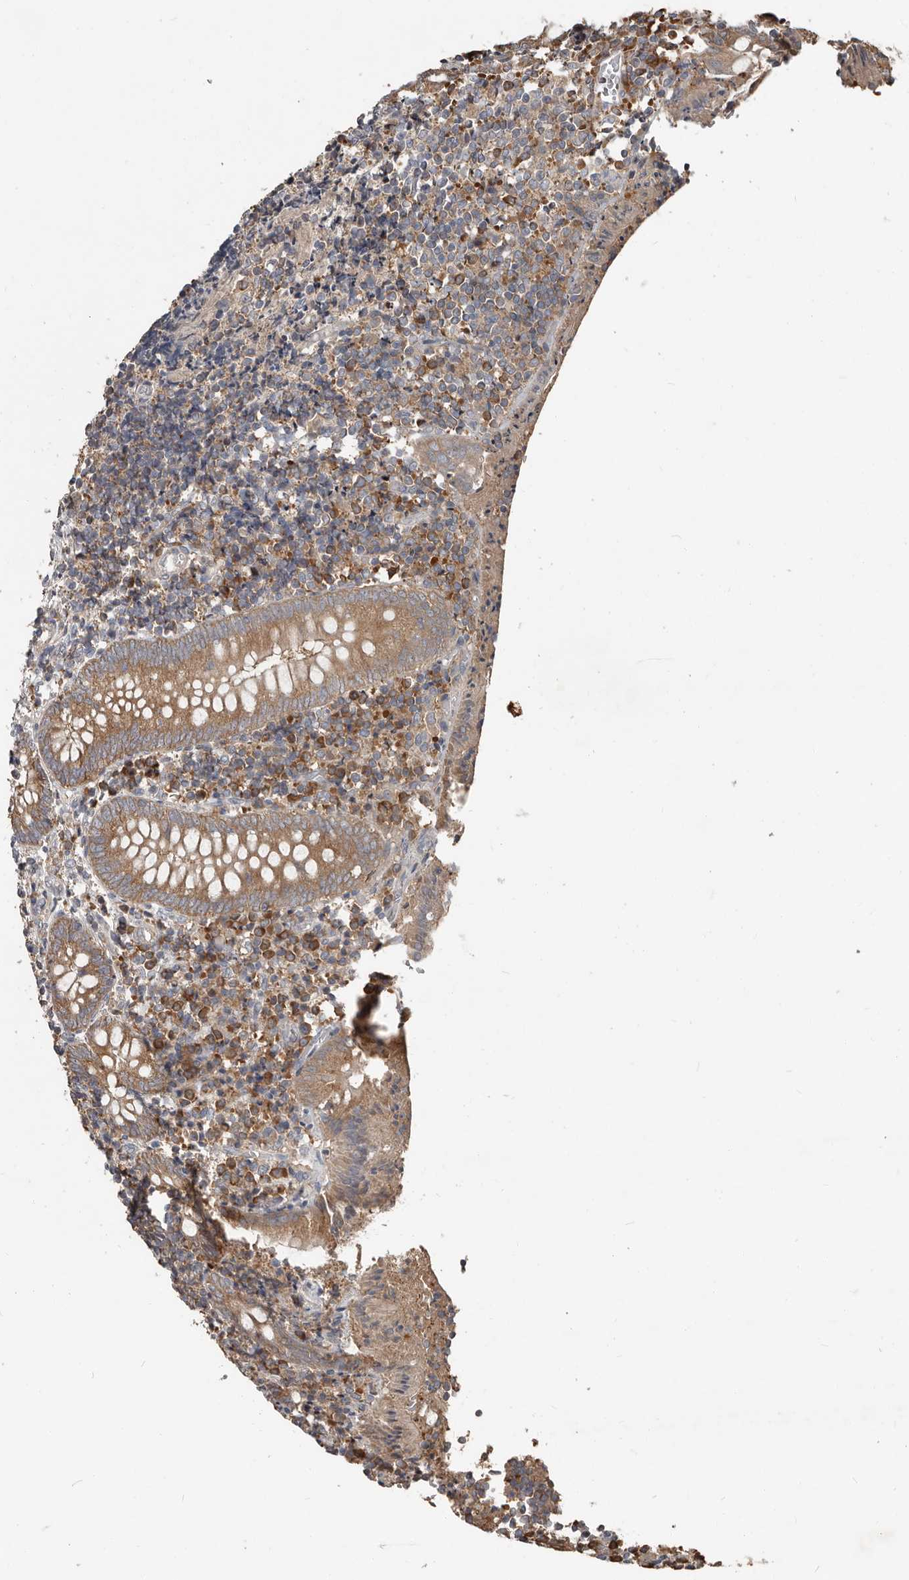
{"staining": {"intensity": "moderate", "quantity": ">75%", "location": "cytoplasmic/membranous"}, "tissue": "appendix", "cell_type": "Glandular cells", "image_type": "normal", "snomed": [{"axis": "morphology", "description": "Normal tissue, NOS"}, {"axis": "topography", "description": "Appendix"}], "caption": "Protein analysis of normal appendix displays moderate cytoplasmic/membranous positivity in about >75% of glandular cells.", "gene": "AKNAD1", "patient": {"sex": "female", "age": 17}}